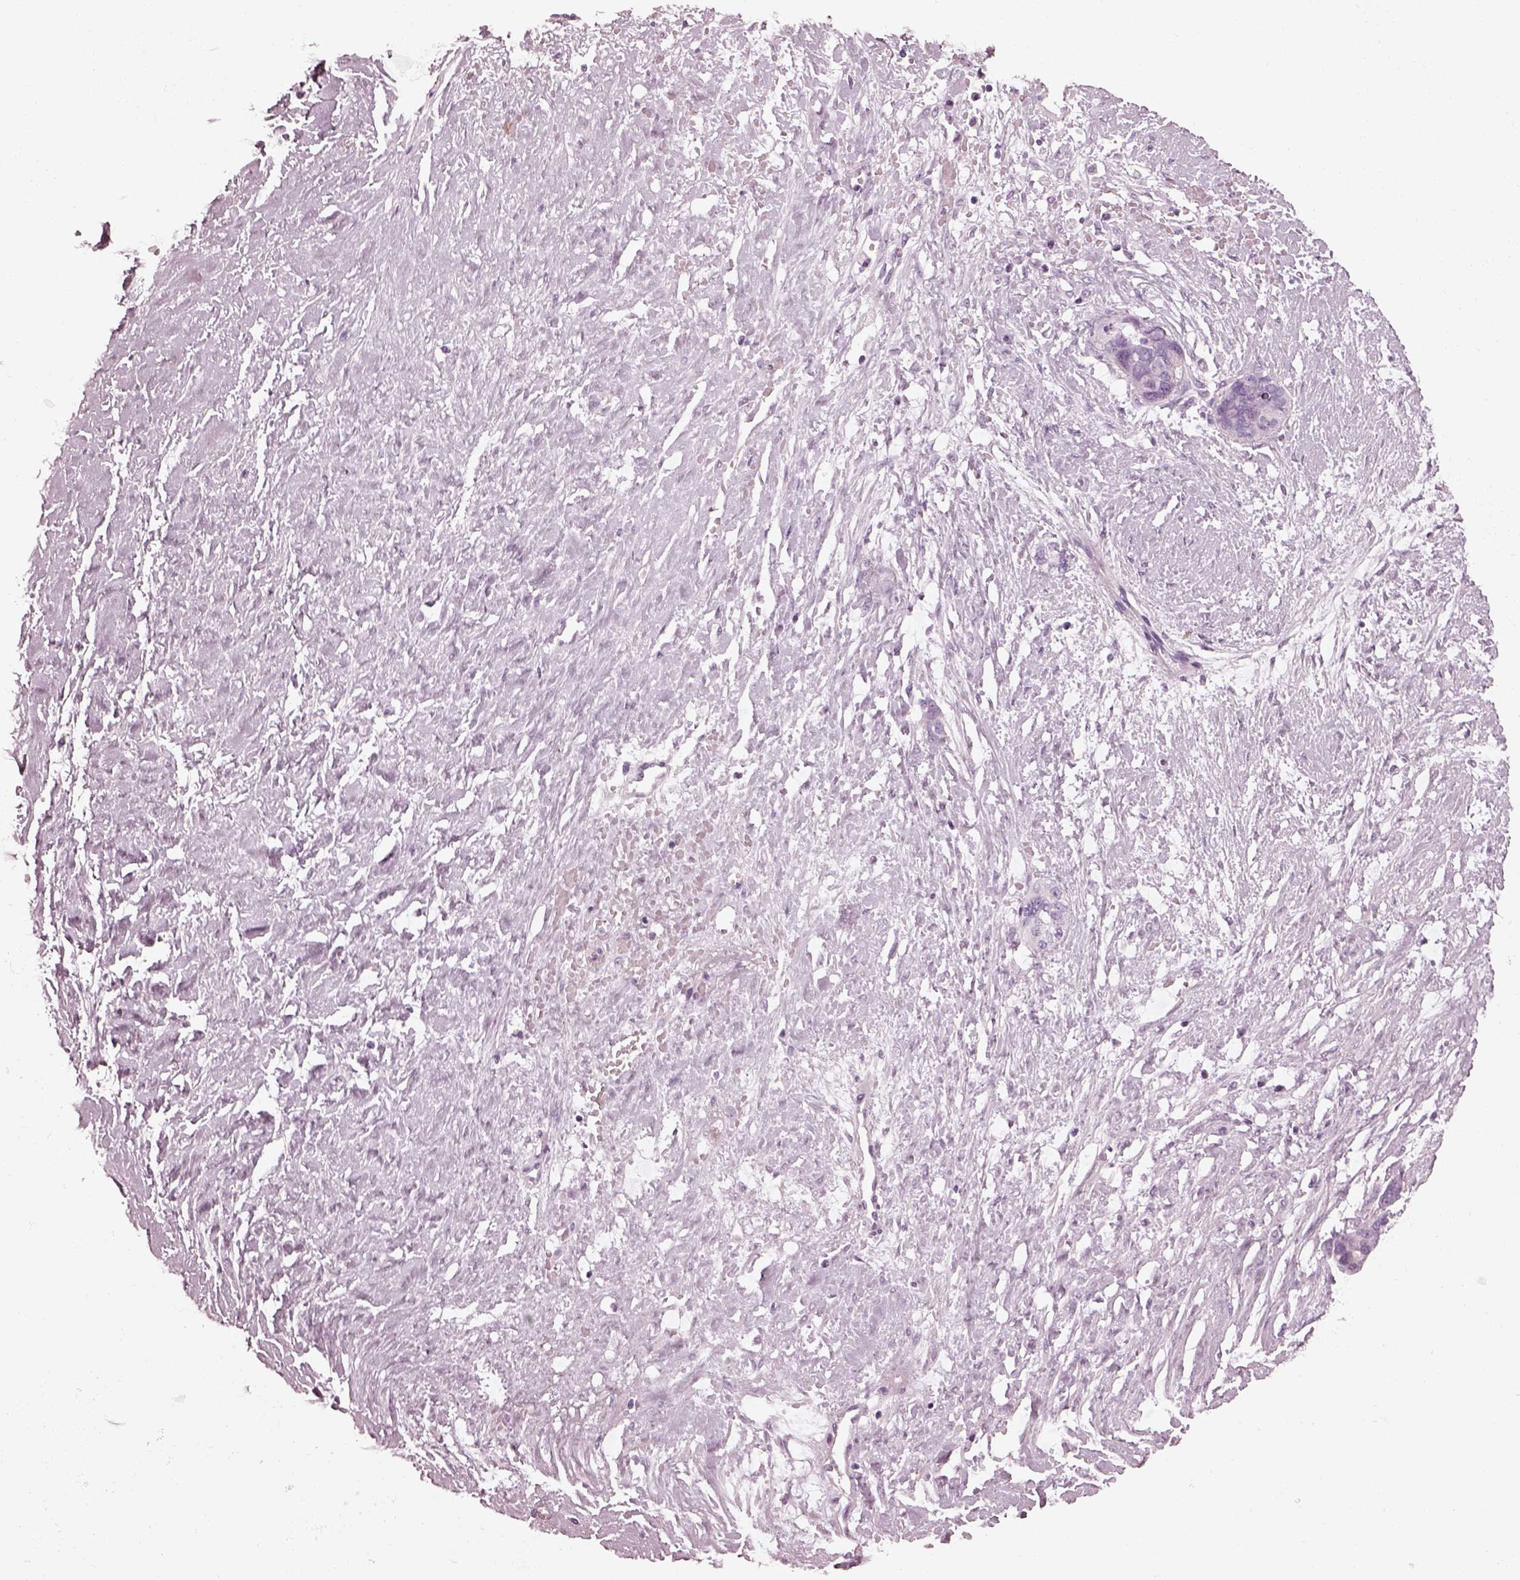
{"staining": {"intensity": "negative", "quantity": "none", "location": "none"}, "tissue": "ovarian cancer", "cell_type": "Tumor cells", "image_type": "cancer", "snomed": [{"axis": "morphology", "description": "Cystadenocarcinoma, serous, NOS"}, {"axis": "topography", "description": "Ovary"}], "caption": "There is no significant positivity in tumor cells of ovarian serous cystadenocarcinoma.", "gene": "OPN4", "patient": {"sex": "female", "age": 69}}